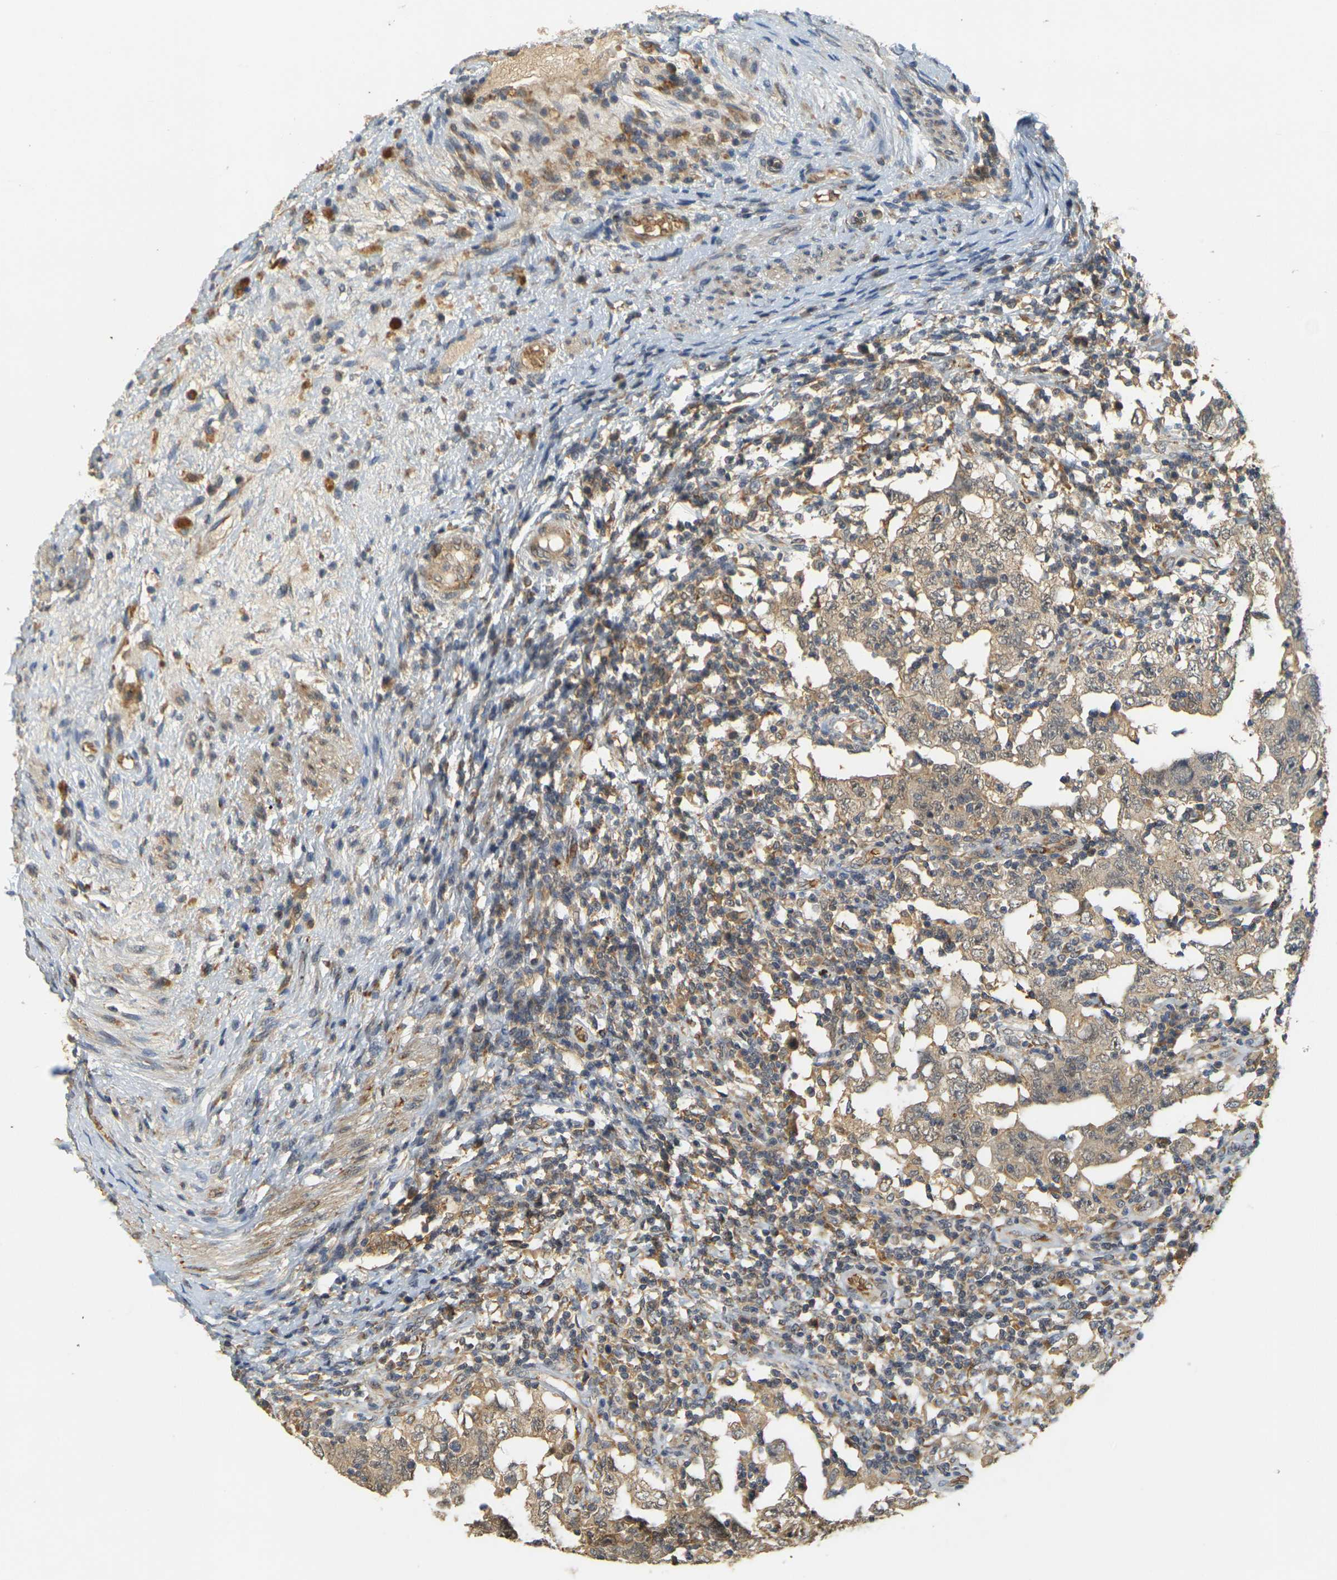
{"staining": {"intensity": "weak", "quantity": ">75%", "location": "cytoplasmic/membranous"}, "tissue": "testis cancer", "cell_type": "Tumor cells", "image_type": "cancer", "snomed": [{"axis": "morphology", "description": "Carcinoma, Embryonal, NOS"}, {"axis": "topography", "description": "Testis"}], "caption": "About >75% of tumor cells in human embryonal carcinoma (testis) demonstrate weak cytoplasmic/membranous protein staining as visualized by brown immunohistochemical staining.", "gene": "MEGF9", "patient": {"sex": "male", "age": 26}}